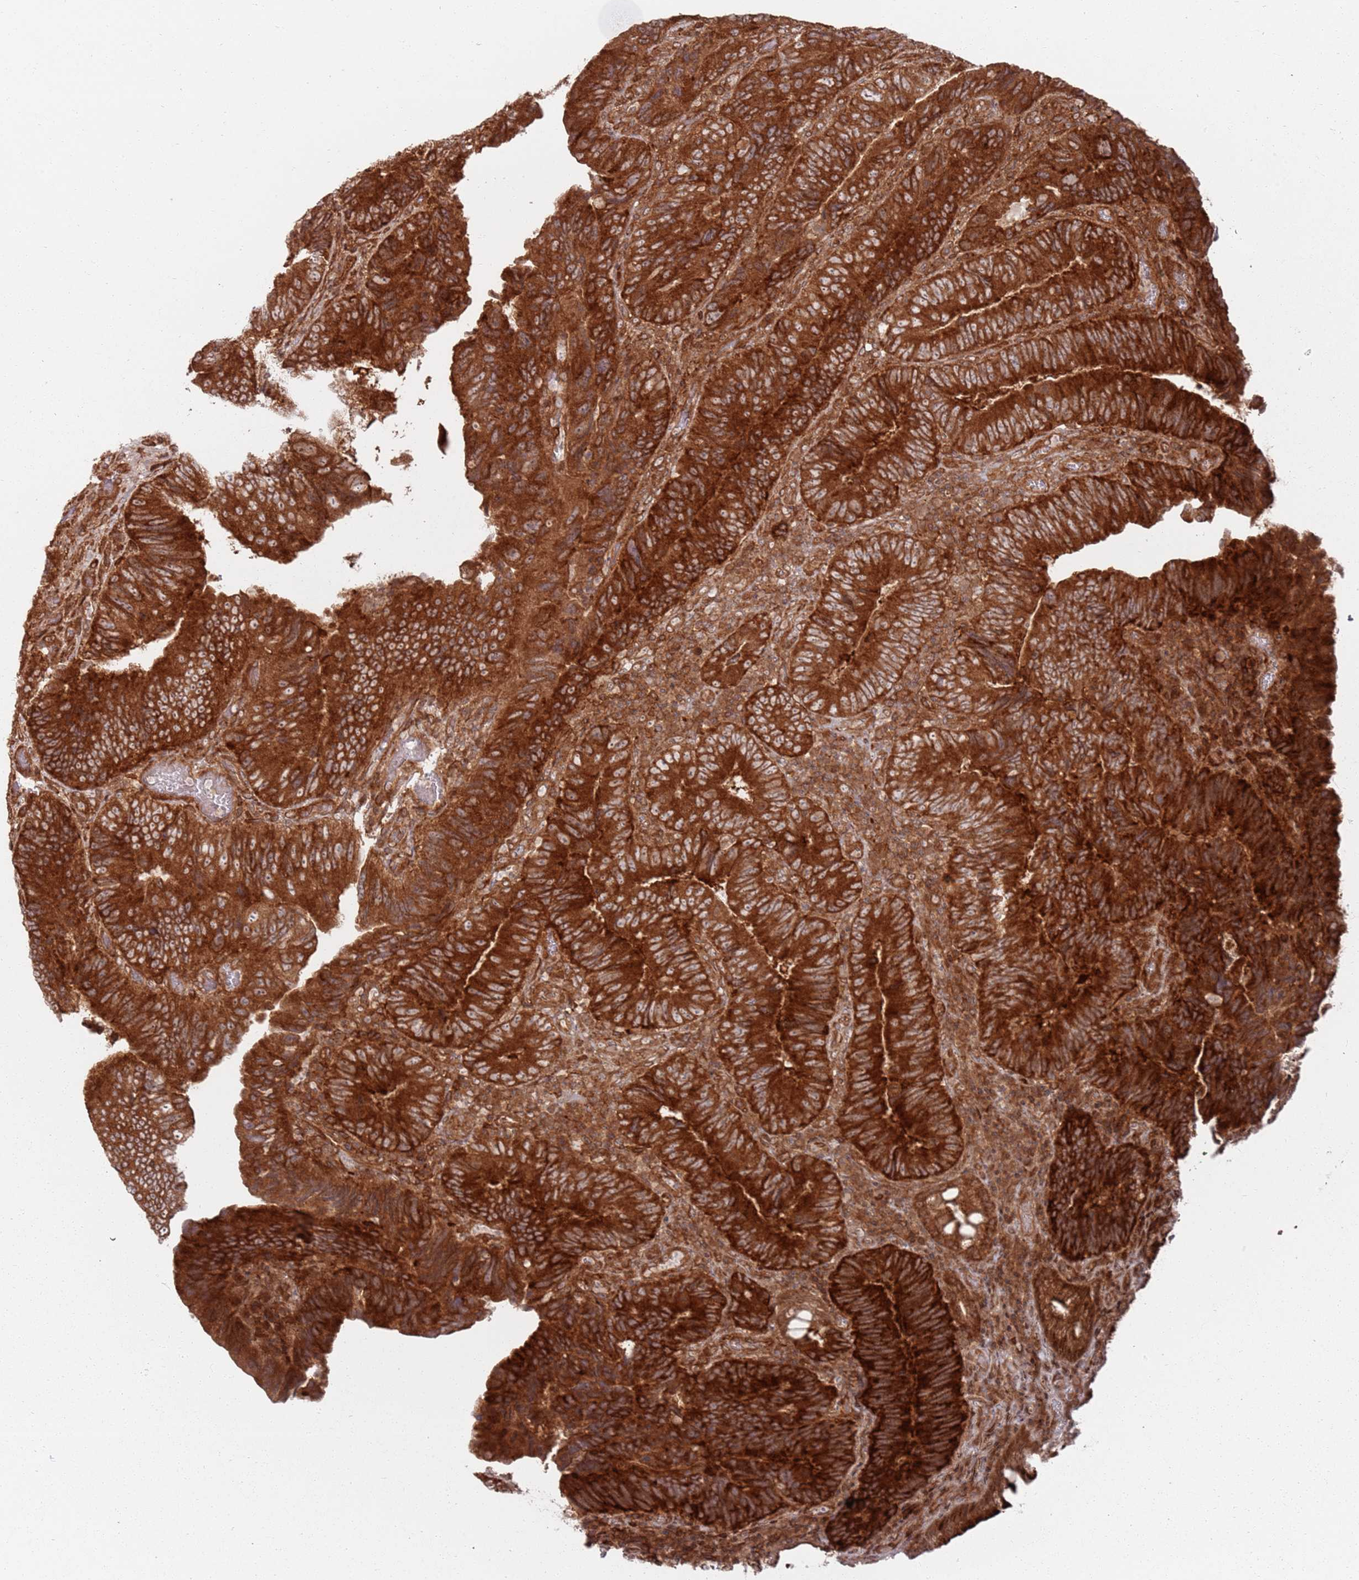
{"staining": {"intensity": "strong", "quantity": ">75%", "location": "cytoplasmic/membranous"}, "tissue": "colorectal cancer", "cell_type": "Tumor cells", "image_type": "cancer", "snomed": [{"axis": "morphology", "description": "Adenocarcinoma, NOS"}, {"axis": "topography", "description": "Colon"}], "caption": "DAB (3,3'-diaminobenzidine) immunohistochemical staining of human colorectal cancer reveals strong cytoplasmic/membranous protein expression in approximately >75% of tumor cells. The staining was performed using DAB (3,3'-diaminobenzidine) to visualize the protein expression in brown, while the nuclei were stained in blue with hematoxylin (Magnification: 20x).", "gene": "PIH1D1", "patient": {"sex": "female", "age": 67}}